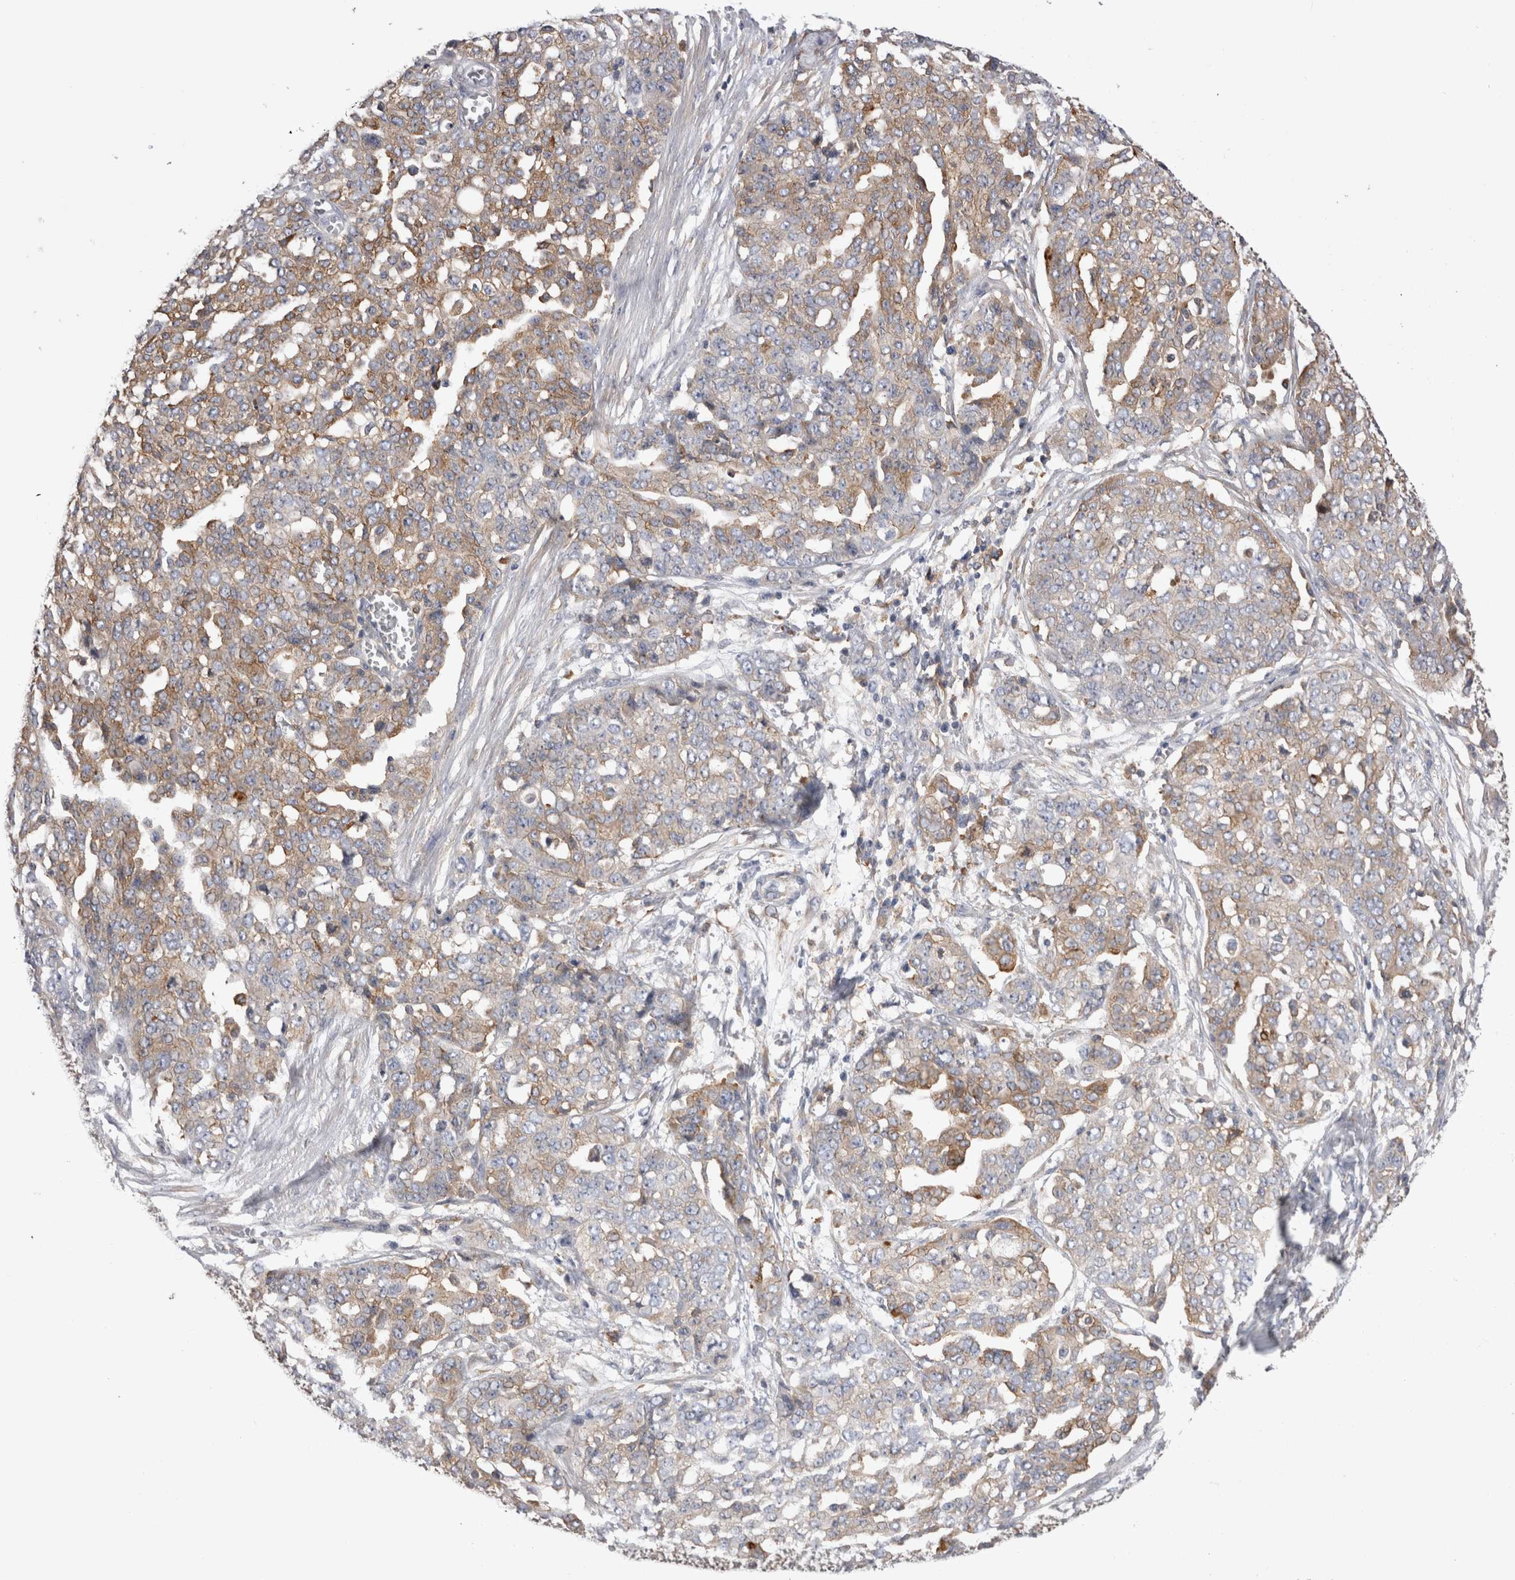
{"staining": {"intensity": "moderate", "quantity": ">75%", "location": "cytoplasmic/membranous"}, "tissue": "ovarian cancer", "cell_type": "Tumor cells", "image_type": "cancer", "snomed": [{"axis": "morphology", "description": "Cystadenocarcinoma, serous, NOS"}, {"axis": "topography", "description": "Soft tissue"}, {"axis": "topography", "description": "Ovary"}], "caption": "IHC micrograph of ovarian cancer stained for a protein (brown), which displays medium levels of moderate cytoplasmic/membranous positivity in about >75% of tumor cells.", "gene": "RAB11FIP1", "patient": {"sex": "female", "age": 57}}